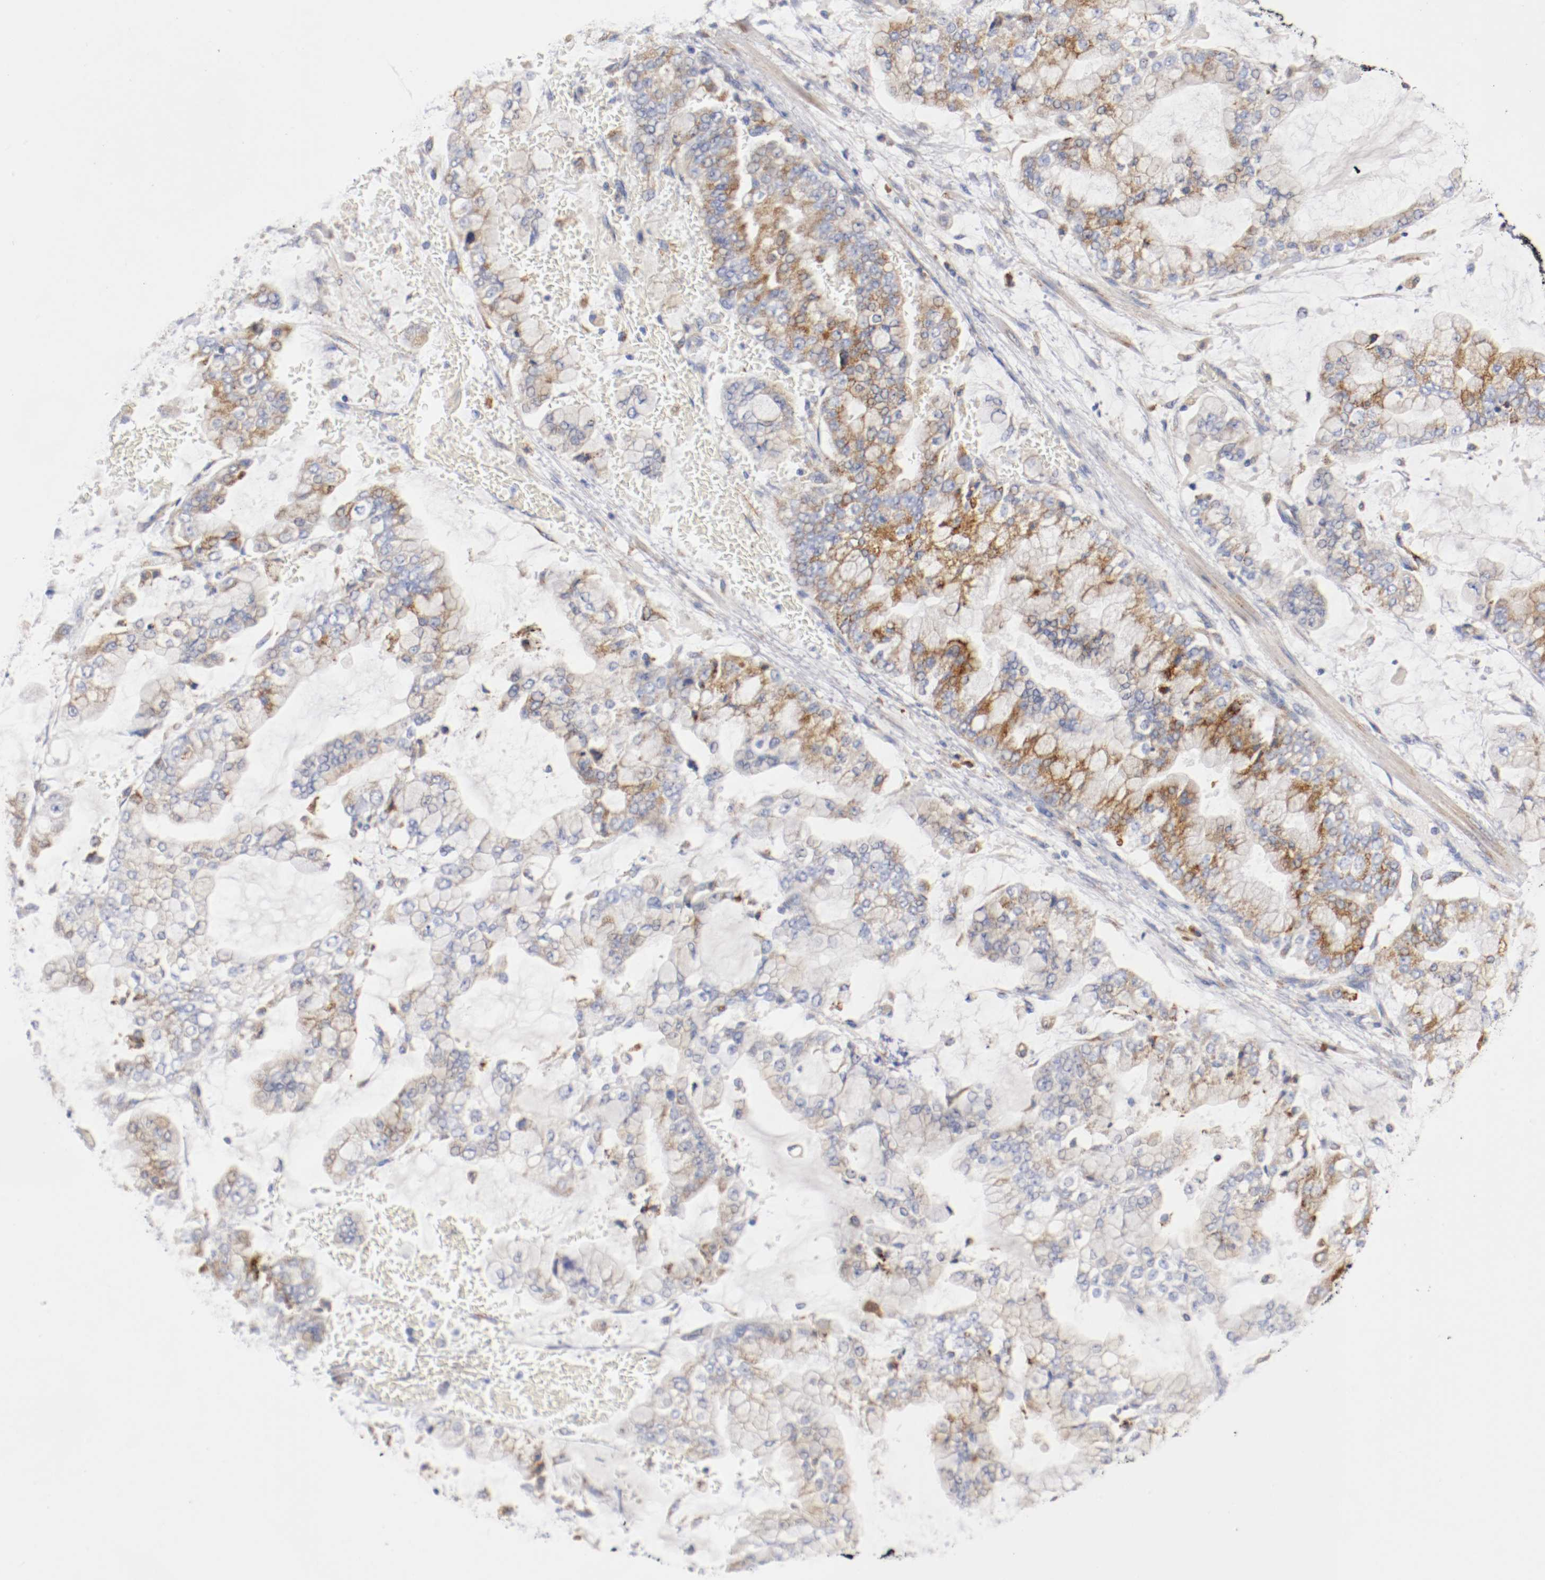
{"staining": {"intensity": "moderate", "quantity": ">75%", "location": "cytoplasmic/membranous"}, "tissue": "stomach cancer", "cell_type": "Tumor cells", "image_type": "cancer", "snomed": [{"axis": "morphology", "description": "Normal tissue, NOS"}, {"axis": "morphology", "description": "Adenocarcinoma, NOS"}, {"axis": "topography", "description": "Stomach, upper"}, {"axis": "topography", "description": "Stomach"}], "caption": "A high-resolution photomicrograph shows IHC staining of stomach adenocarcinoma, which reveals moderate cytoplasmic/membranous expression in approximately >75% of tumor cells. Ihc stains the protein in brown and the nuclei are stained blue.", "gene": "TRAF2", "patient": {"sex": "male", "age": 76}}